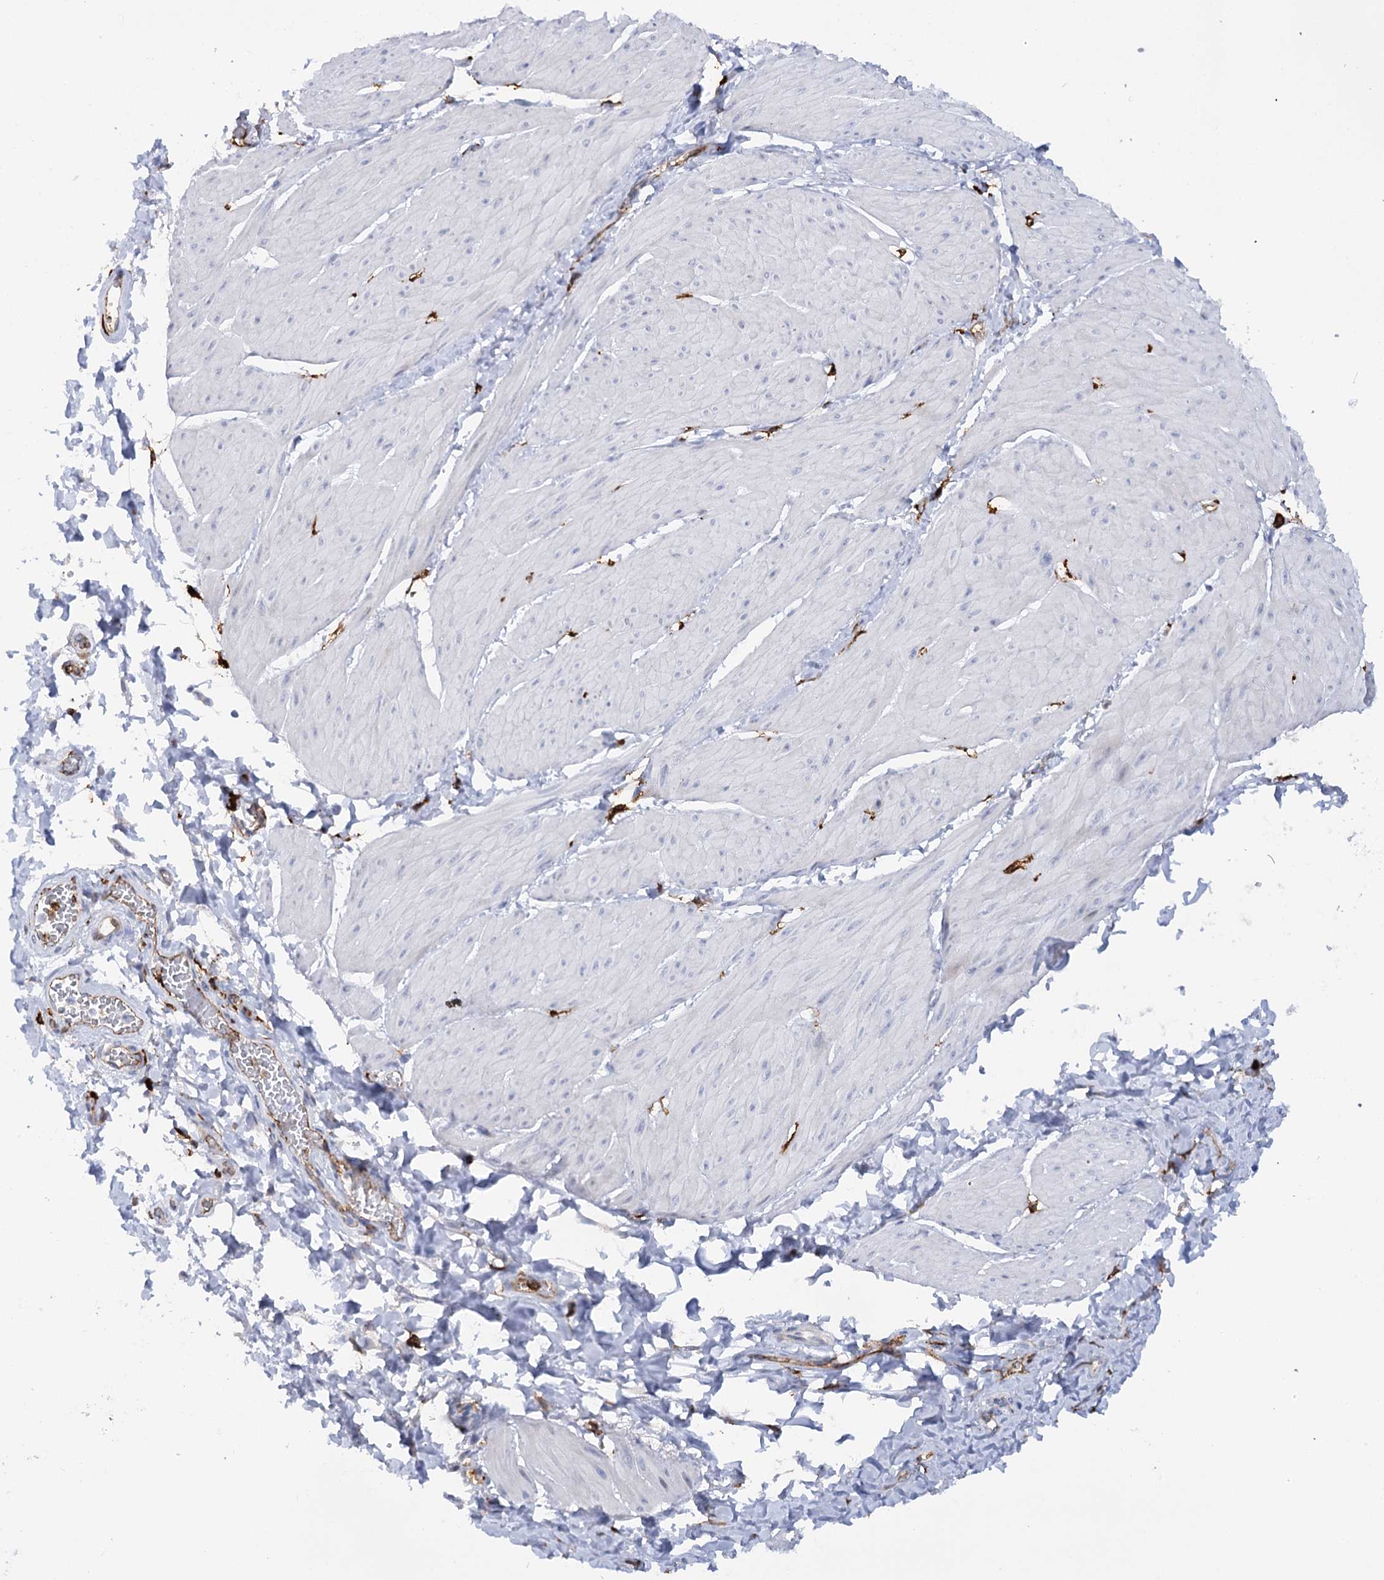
{"staining": {"intensity": "negative", "quantity": "none", "location": "none"}, "tissue": "smooth muscle", "cell_type": "Smooth muscle cells", "image_type": "normal", "snomed": [{"axis": "morphology", "description": "Urothelial carcinoma, High grade"}, {"axis": "topography", "description": "Urinary bladder"}], "caption": "High power microscopy micrograph of an immunohistochemistry micrograph of unremarkable smooth muscle, revealing no significant positivity in smooth muscle cells.", "gene": "PIWIL4", "patient": {"sex": "male", "age": 46}}